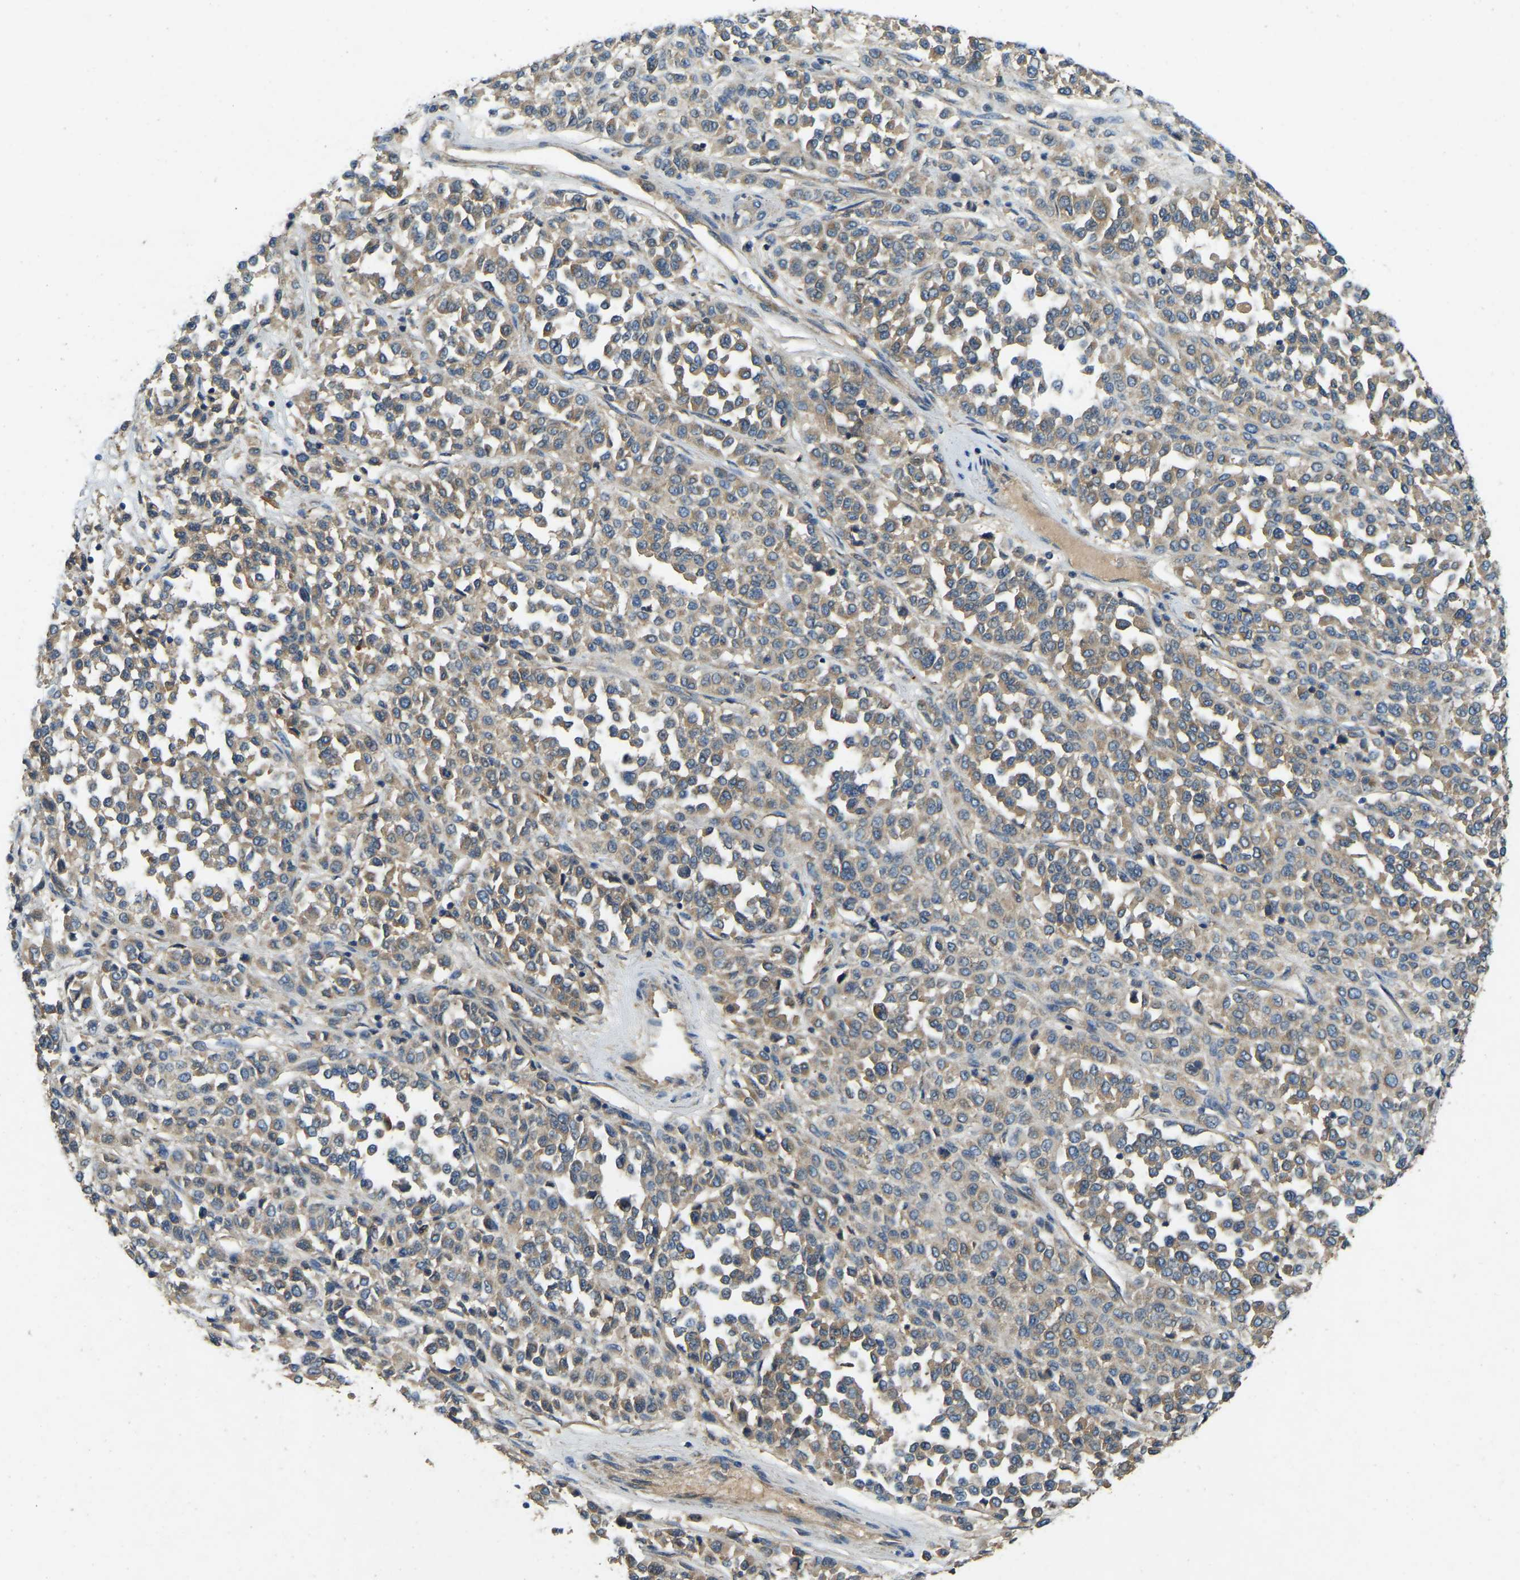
{"staining": {"intensity": "weak", "quantity": ">75%", "location": "cytoplasmic/membranous"}, "tissue": "melanoma", "cell_type": "Tumor cells", "image_type": "cancer", "snomed": [{"axis": "morphology", "description": "Malignant melanoma, Metastatic site"}, {"axis": "topography", "description": "Pancreas"}], "caption": "Protein expression analysis of malignant melanoma (metastatic site) displays weak cytoplasmic/membranous staining in approximately >75% of tumor cells. The staining is performed using DAB brown chromogen to label protein expression. The nuclei are counter-stained blue using hematoxylin.", "gene": "ATP8B1", "patient": {"sex": "female", "age": 30}}